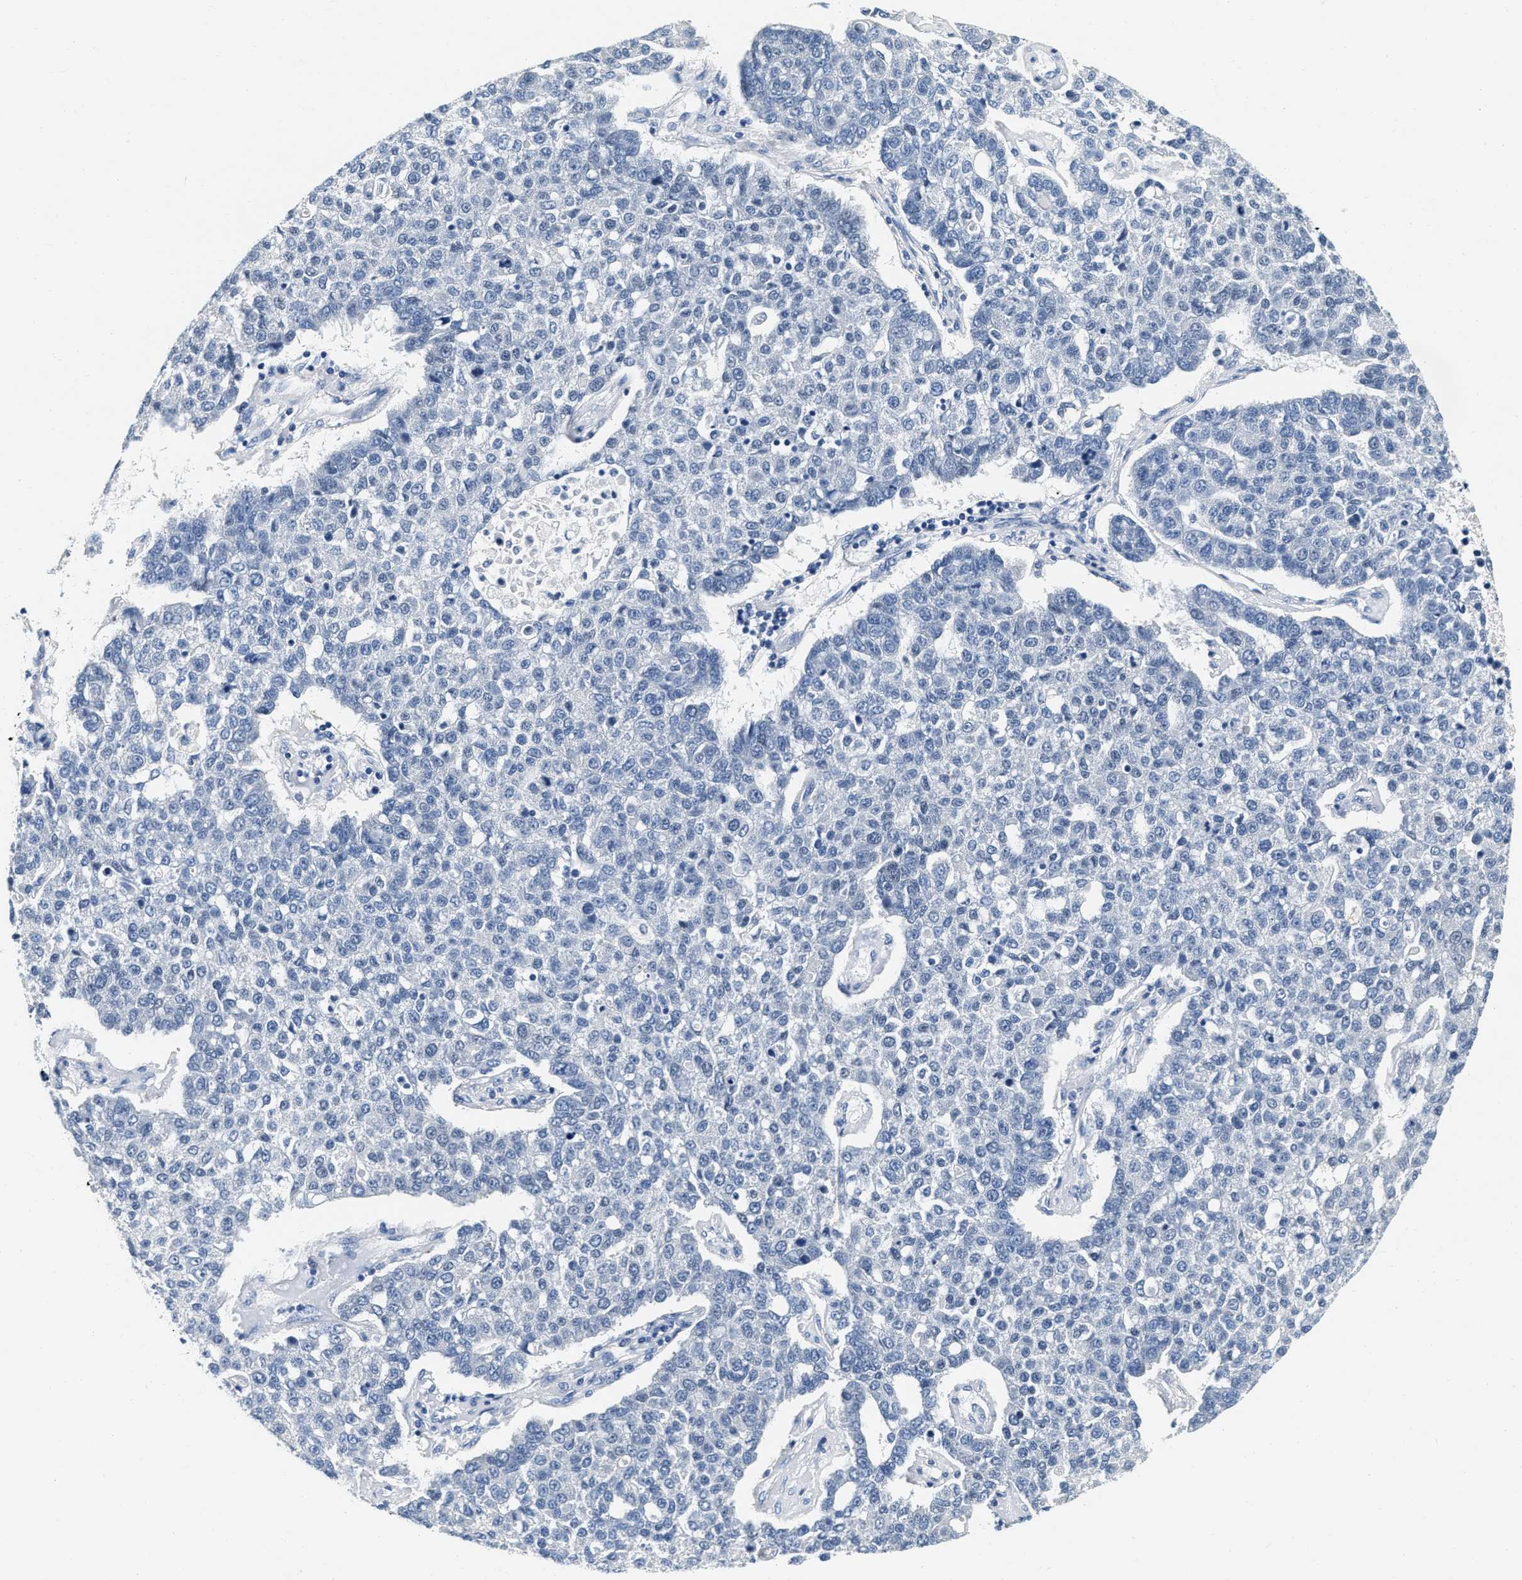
{"staining": {"intensity": "negative", "quantity": "none", "location": "none"}, "tissue": "pancreatic cancer", "cell_type": "Tumor cells", "image_type": "cancer", "snomed": [{"axis": "morphology", "description": "Adenocarcinoma, NOS"}, {"axis": "topography", "description": "Pancreas"}], "caption": "This image is of pancreatic cancer (adenocarcinoma) stained with IHC to label a protein in brown with the nuclei are counter-stained blue. There is no positivity in tumor cells. (IHC, brightfield microscopy, high magnification).", "gene": "EIF2AK2", "patient": {"sex": "female", "age": 61}}